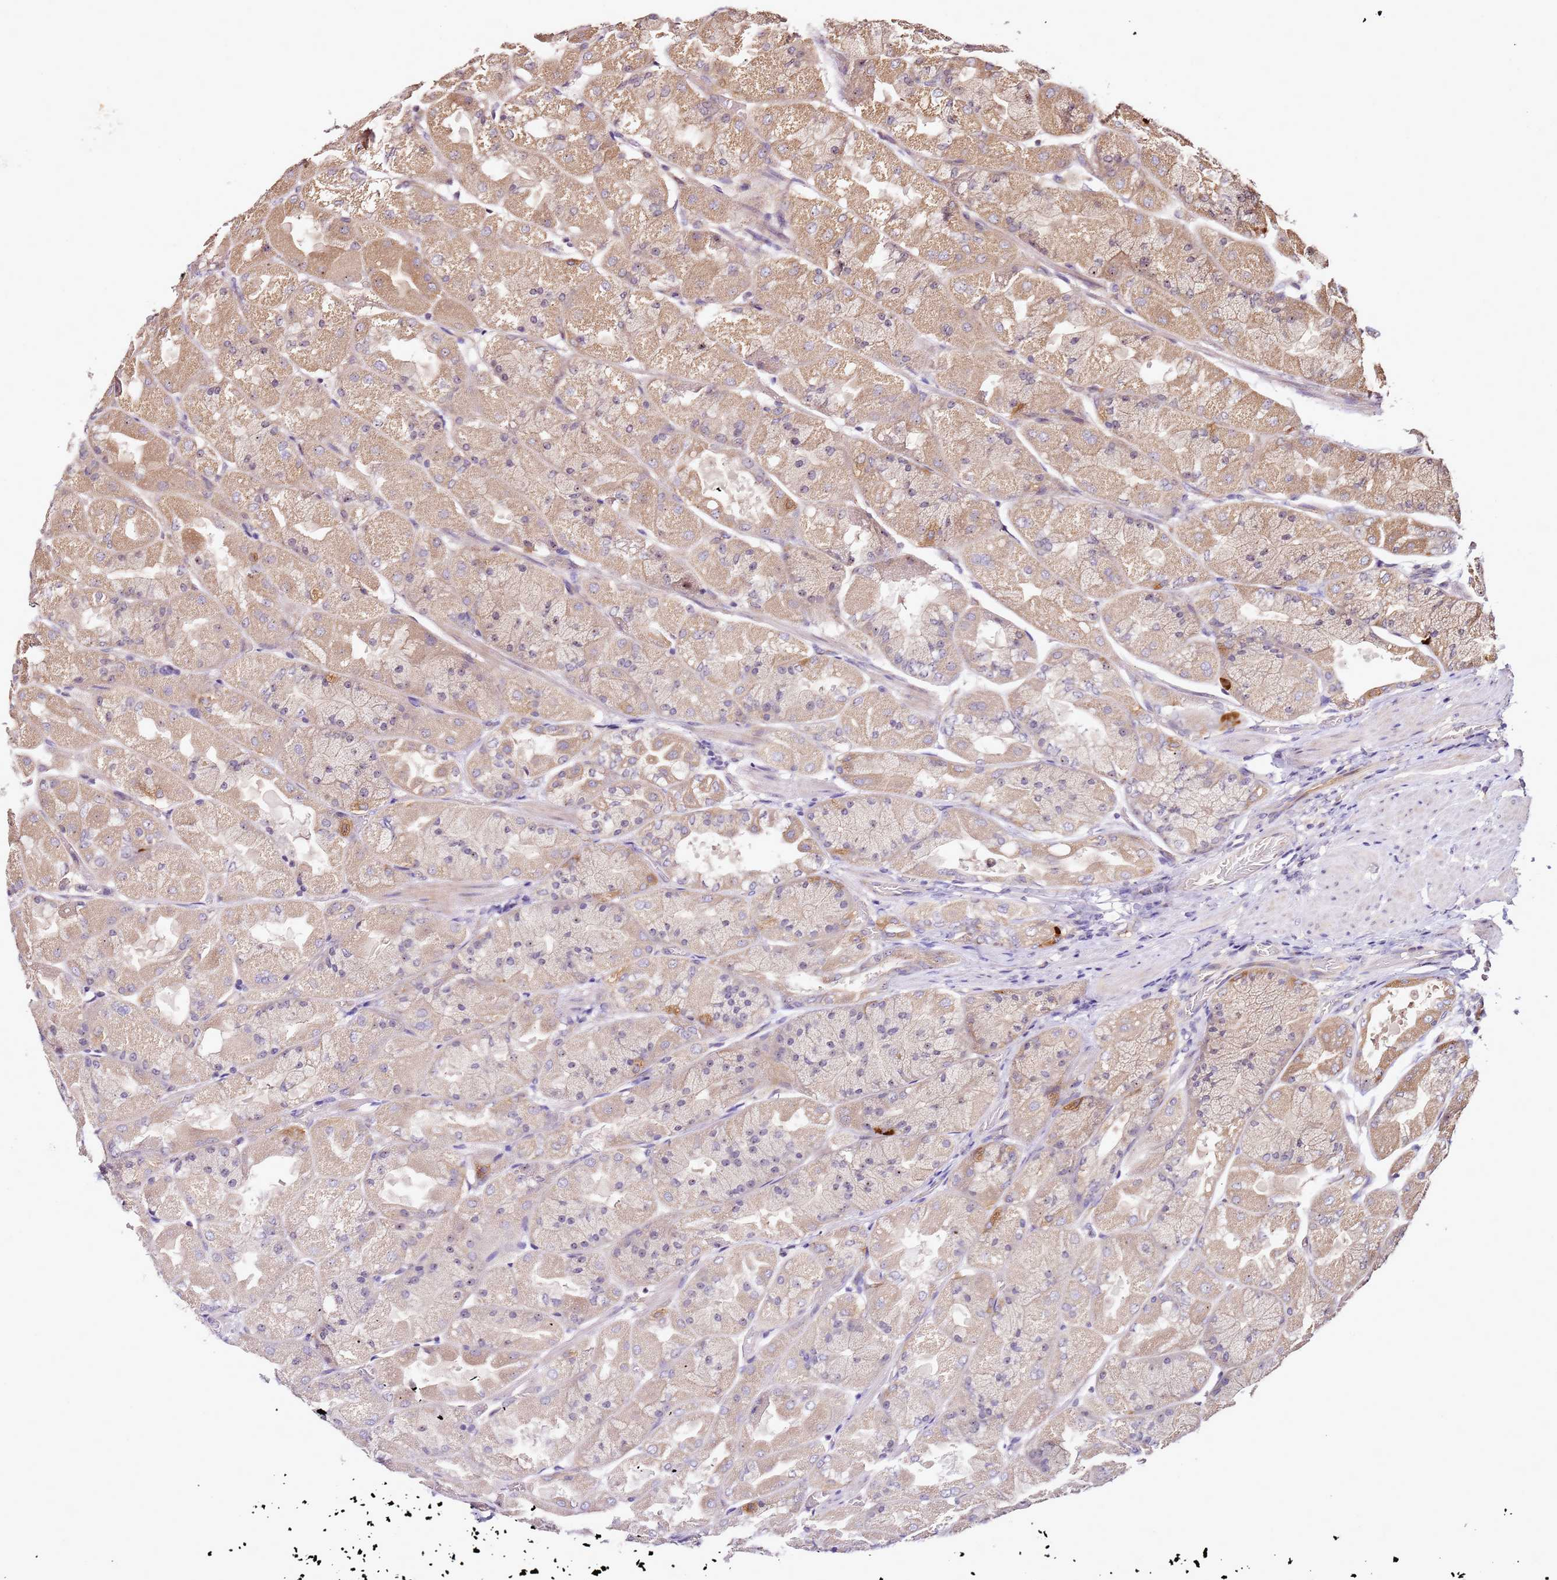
{"staining": {"intensity": "moderate", "quantity": "25%-75%", "location": "cytoplasmic/membranous,nuclear"}, "tissue": "stomach", "cell_type": "Glandular cells", "image_type": "normal", "snomed": [{"axis": "morphology", "description": "Normal tissue, NOS"}, {"axis": "topography", "description": "Stomach"}], "caption": "Immunohistochemistry (IHC) of normal human stomach displays medium levels of moderate cytoplasmic/membranous,nuclear expression in approximately 25%-75% of glandular cells.", "gene": "DDX27", "patient": {"sex": "female", "age": 61}}